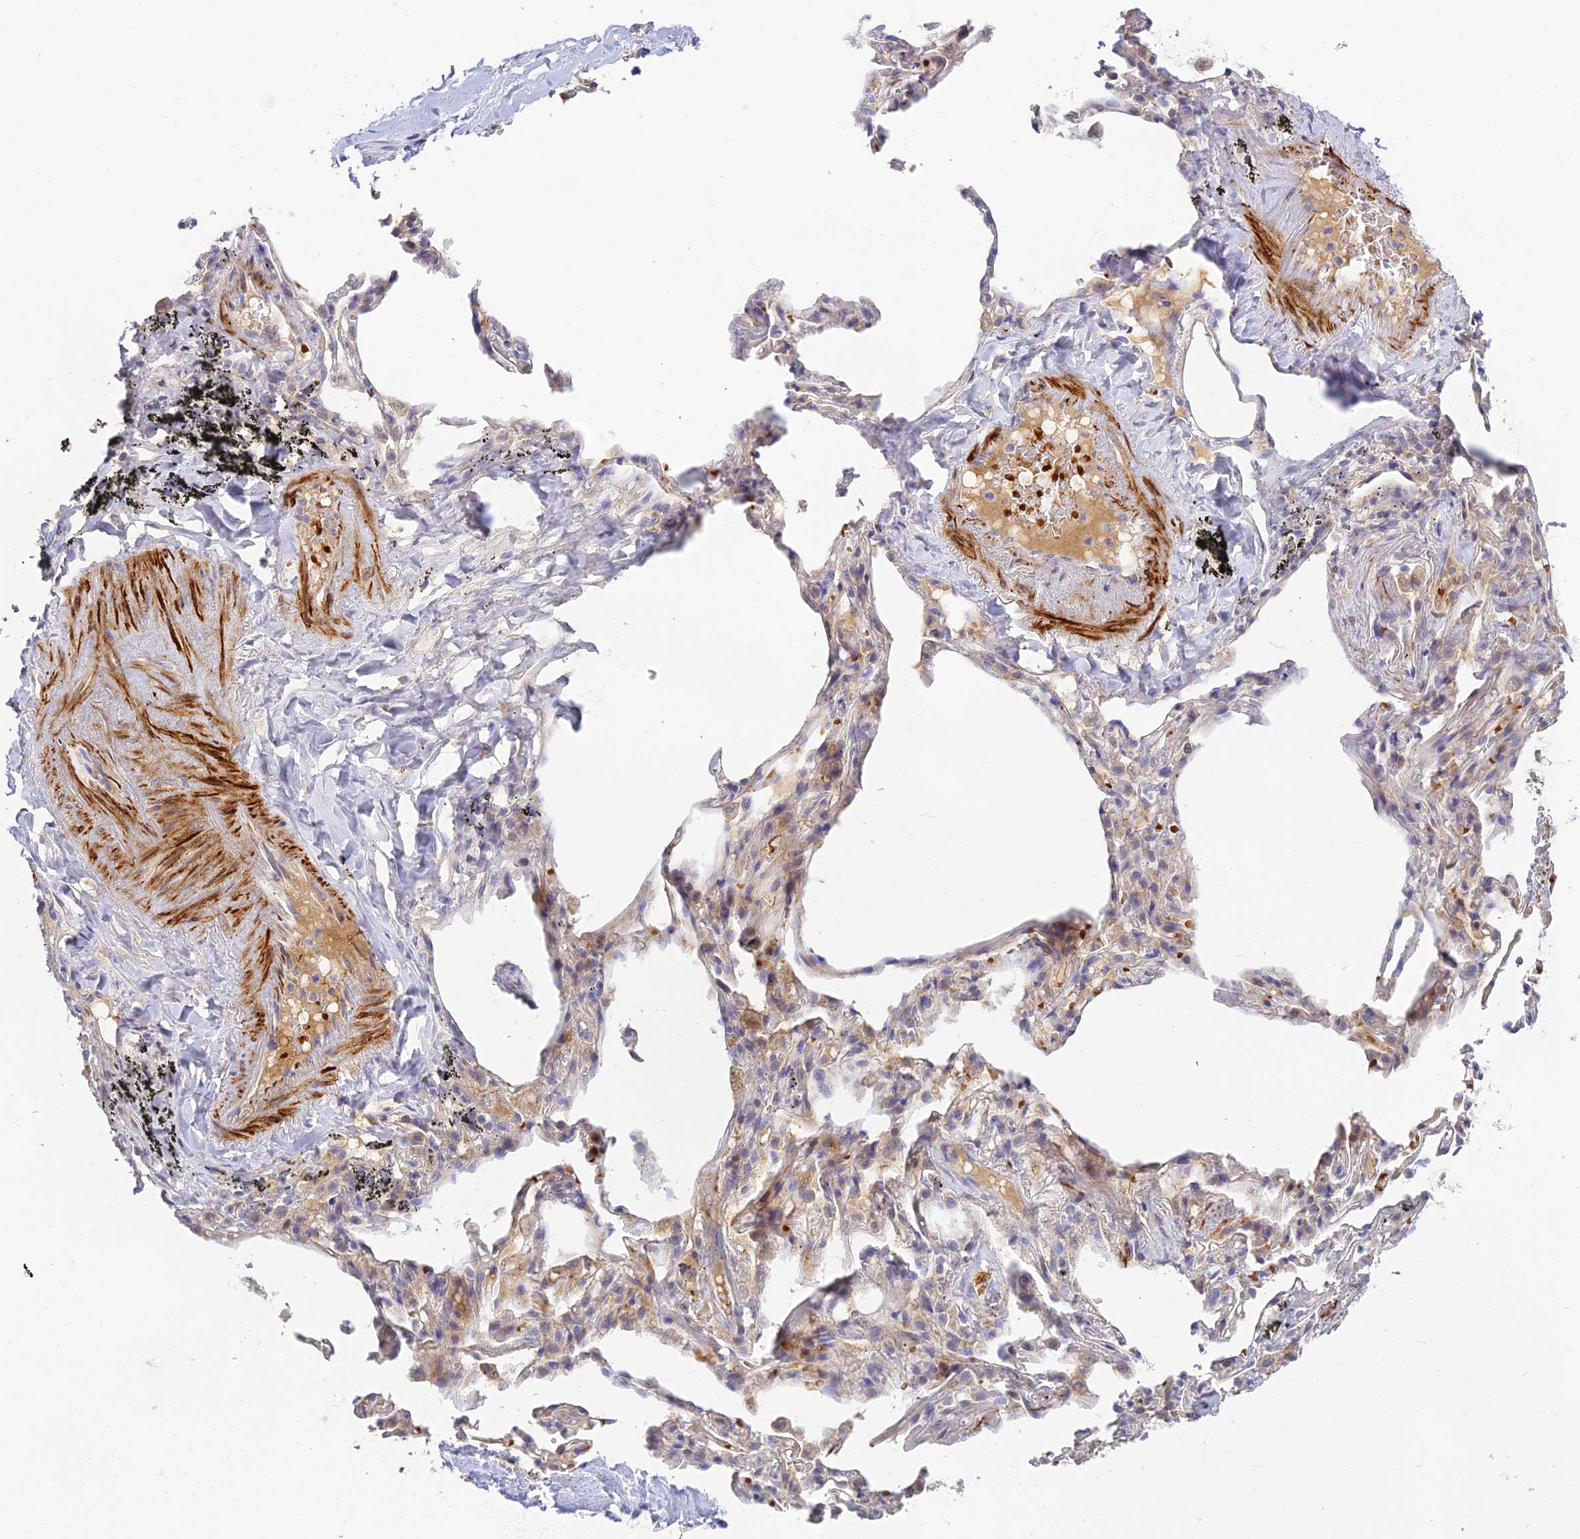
{"staining": {"intensity": "negative", "quantity": "none", "location": "none"}, "tissue": "adipose tissue", "cell_type": "Adipocytes", "image_type": "normal", "snomed": [{"axis": "morphology", "description": "Normal tissue, NOS"}, {"axis": "topography", "description": "Lymph node"}, {"axis": "topography", "description": "Bronchus"}], "caption": "DAB (3,3'-diaminobenzidine) immunohistochemical staining of benign human adipose tissue exhibits no significant positivity in adipocytes. (DAB IHC, high magnification).", "gene": "CLIP4", "patient": {"sex": "male", "age": 63}}